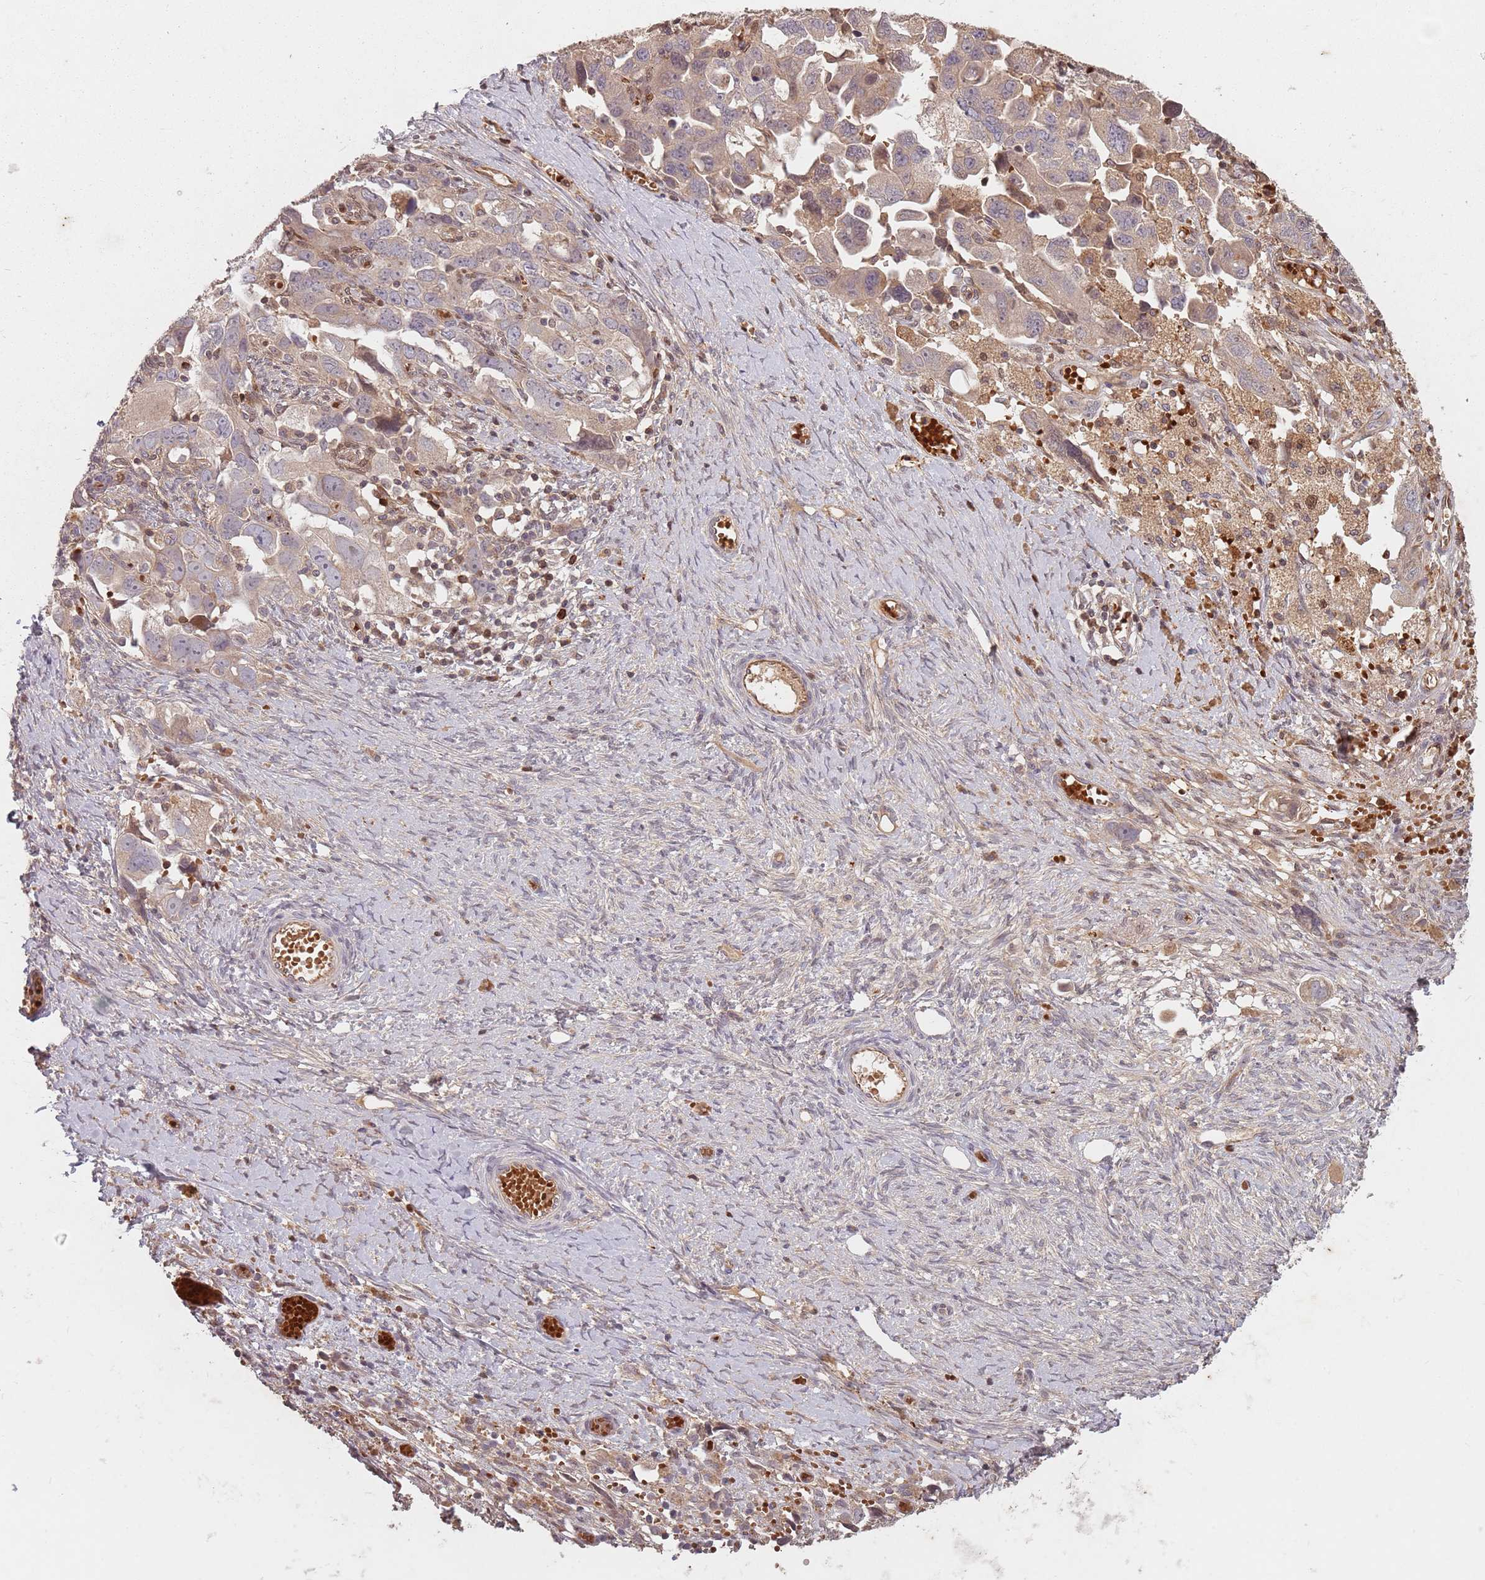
{"staining": {"intensity": "negative", "quantity": "none", "location": "none"}, "tissue": "ovarian cancer", "cell_type": "Tumor cells", "image_type": "cancer", "snomed": [{"axis": "morphology", "description": "Carcinoma, NOS"}, {"axis": "morphology", "description": "Cystadenocarcinoma, serous, NOS"}, {"axis": "topography", "description": "Ovary"}], "caption": "A high-resolution image shows immunohistochemistry (IHC) staining of ovarian cancer (carcinoma), which exhibits no significant expression in tumor cells. The staining was performed using DAB (3,3'-diaminobenzidine) to visualize the protein expression in brown, while the nuclei were stained in blue with hematoxylin (Magnification: 20x).", "gene": "GPR180", "patient": {"sex": "female", "age": 69}}